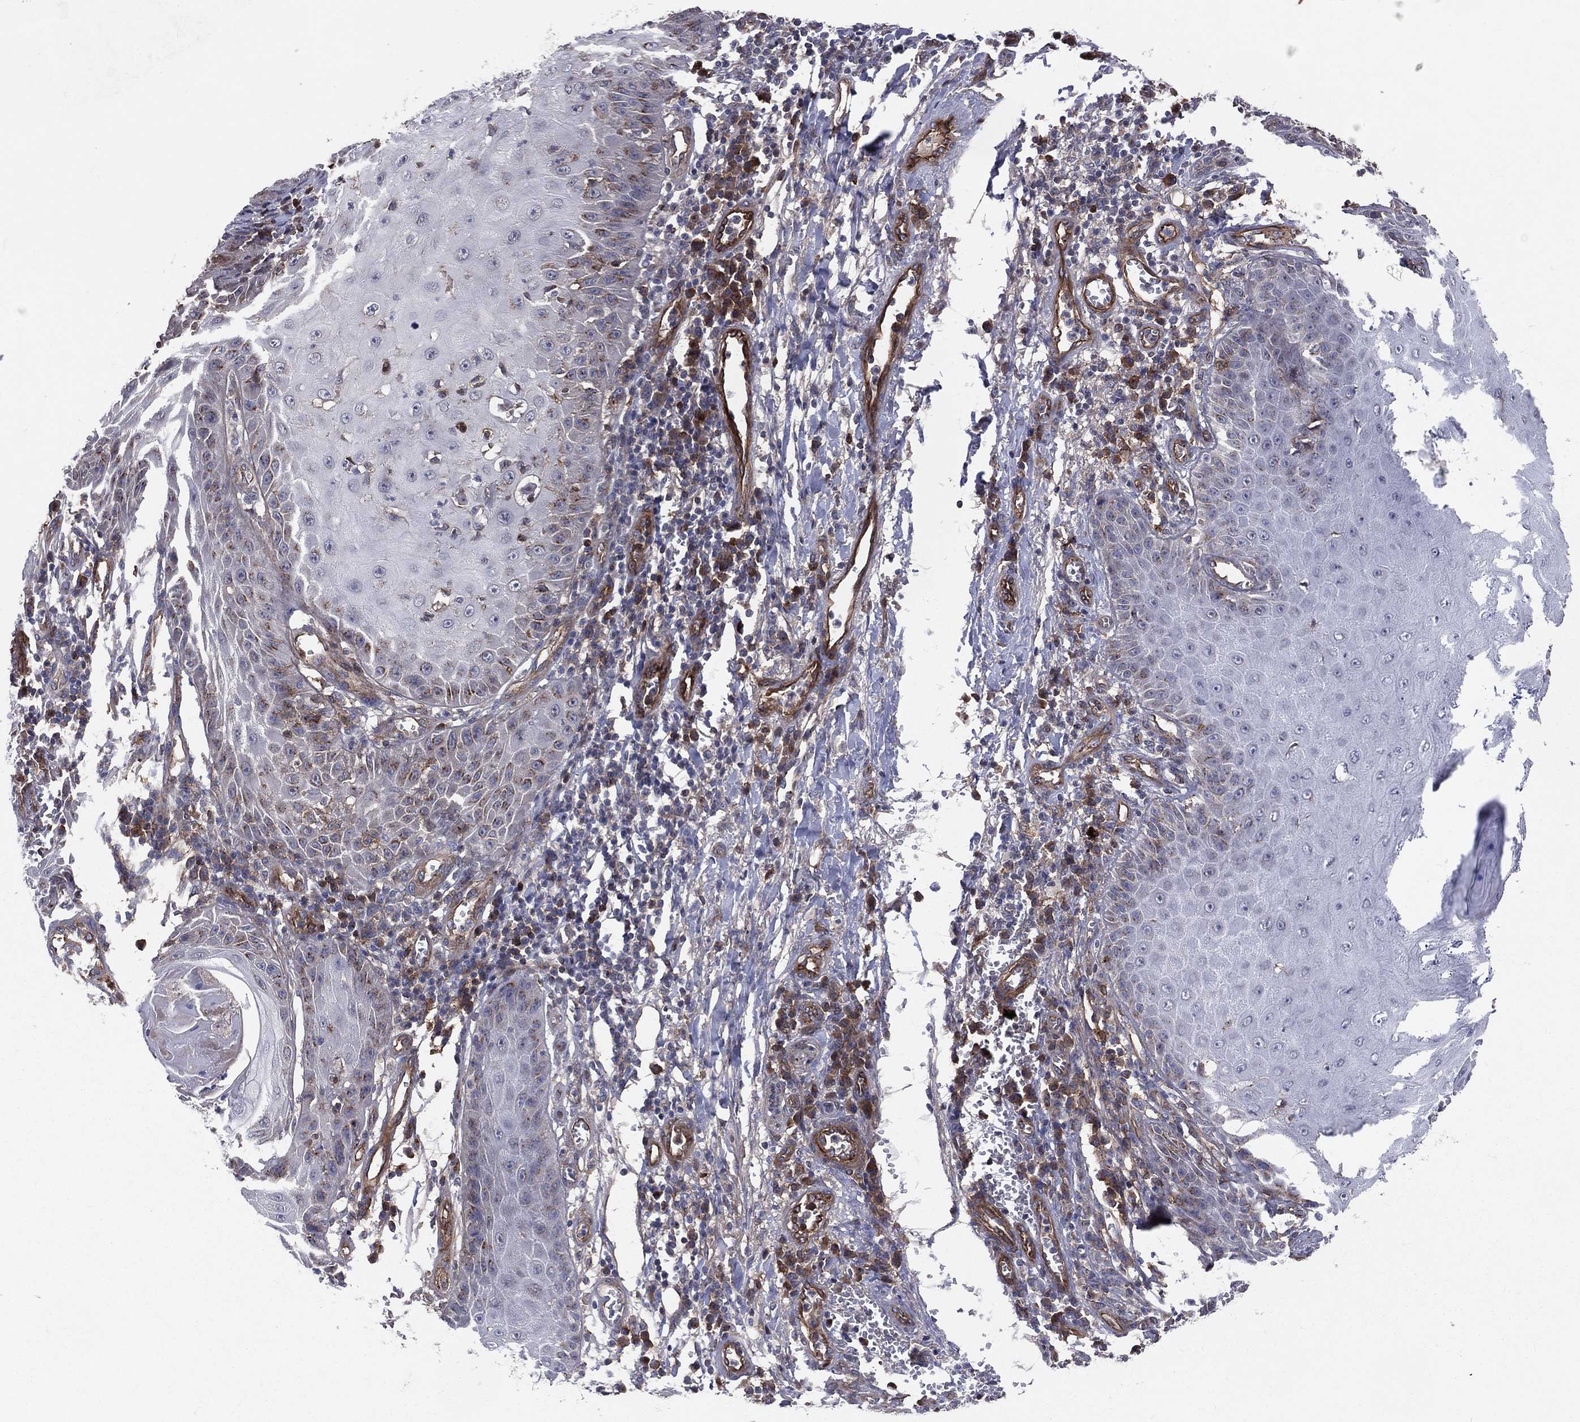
{"staining": {"intensity": "moderate", "quantity": "<25%", "location": "cytoplasmic/membranous"}, "tissue": "skin cancer", "cell_type": "Tumor cells", "image_type": "cancer", "snomed": [{"axis": "morphology", "description": "Squamous cell carcinoma, NOS"}, {"axis": "topography", "description": "Skin"}], "caption": "Immunohistochemical staining of human skin cancer (squamous cell carcinoma) shows moderate cytoplasmic/membranous protein positivity in about <25% of tumor cells.", "gene": "ENTPD1", "patient": {"sex": "male", "age": 70}}